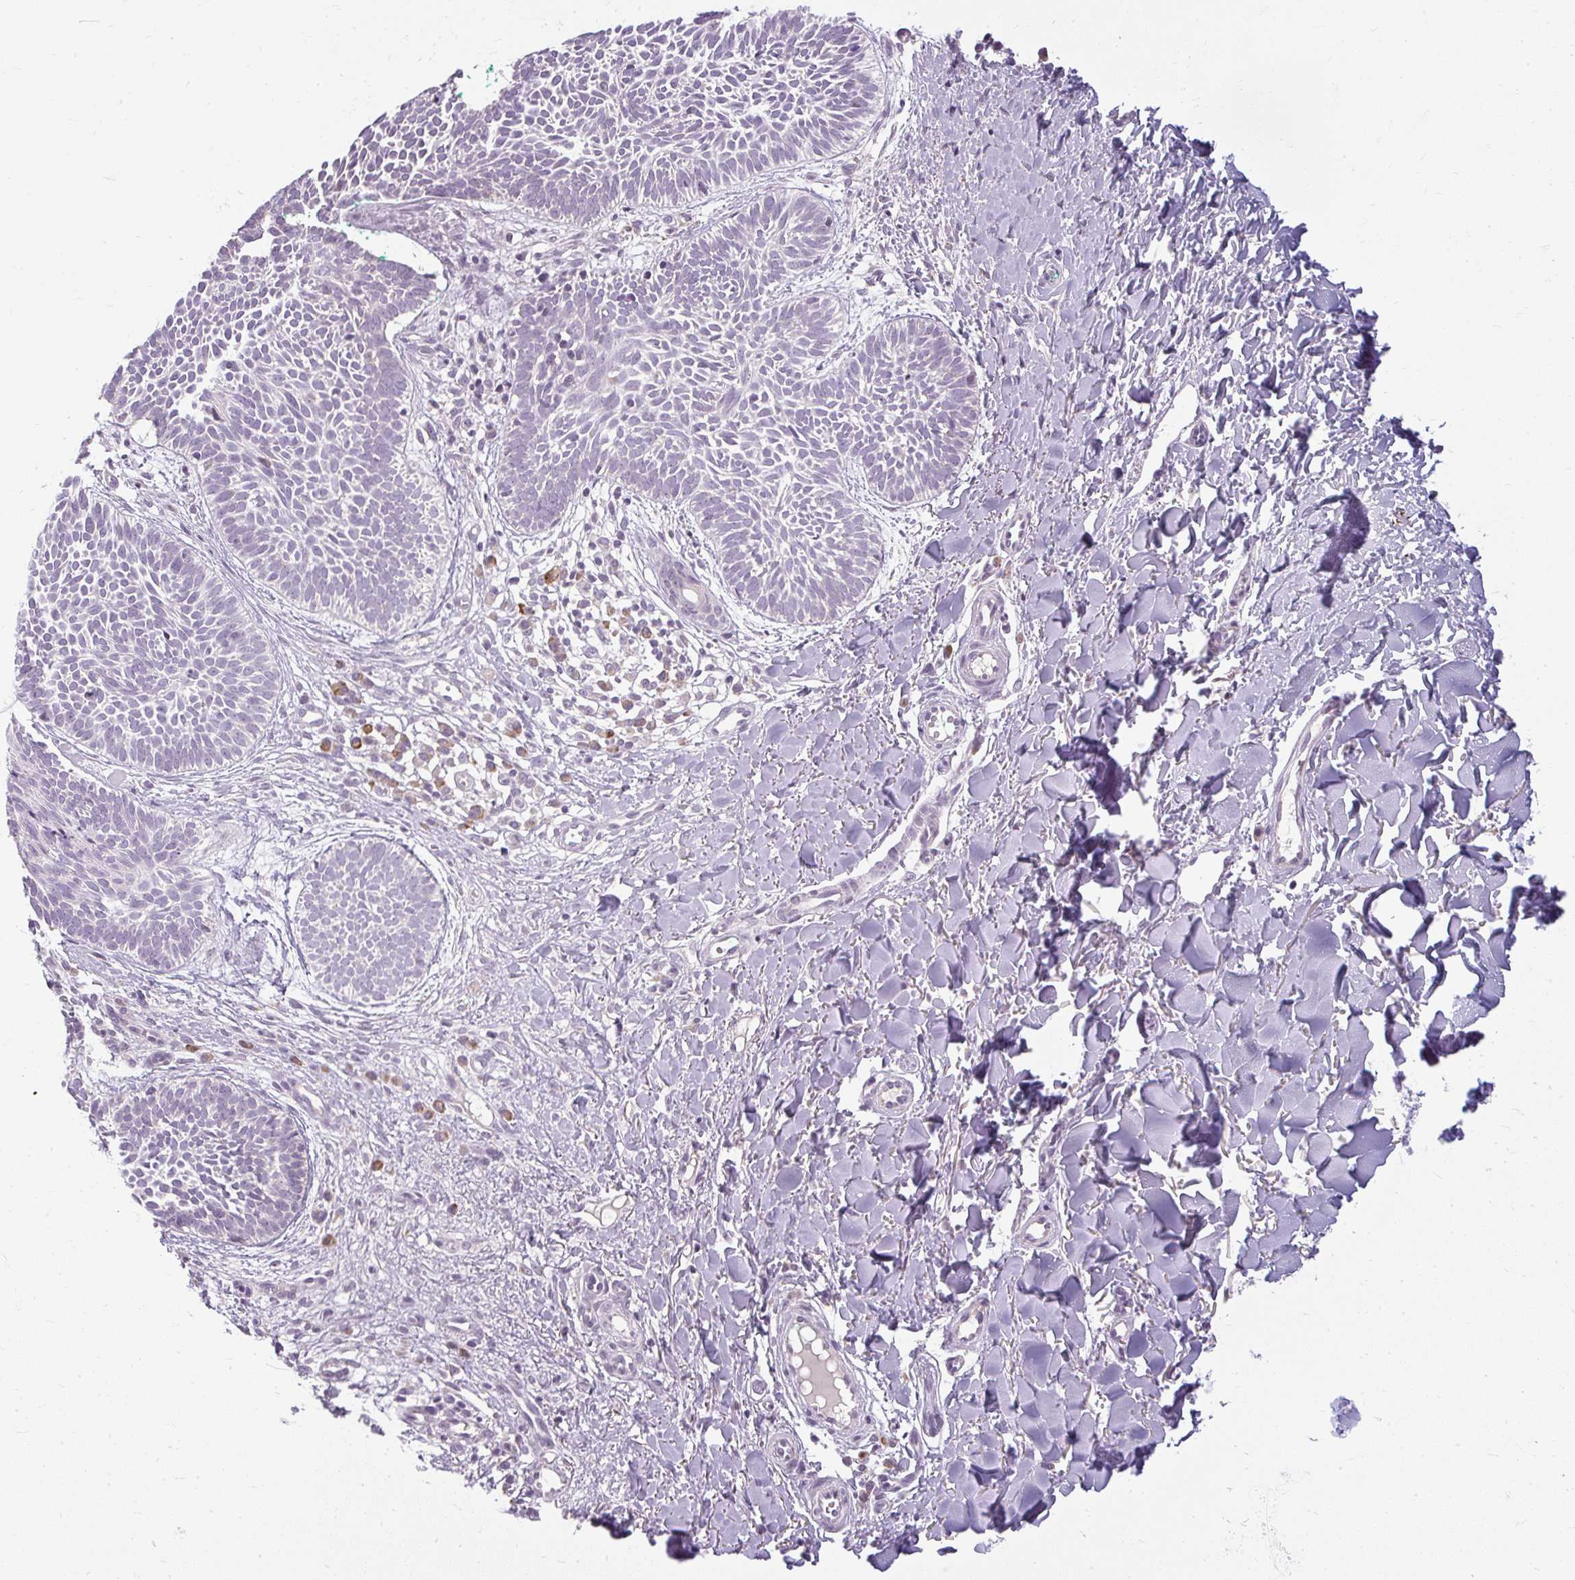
{"staining": {"intensity": "negative", "quantity": "none", "location": "none"}, "tissue": "skin cancer", "cell_type": "Tumor cells", "image_type": "cancer", "snomed": [{"axis": "morphology", "description": "Basal cell carcinoma"}, {"axis": "topography", "description": "Skin"}], "caption": "This is an immunohistochemistry micrograph of human basal cell carcinoma (skin). There is no positivity in tumor cells.", "gene": "ZFYVE26", "patient": {"sex": "male", "age": 49}}